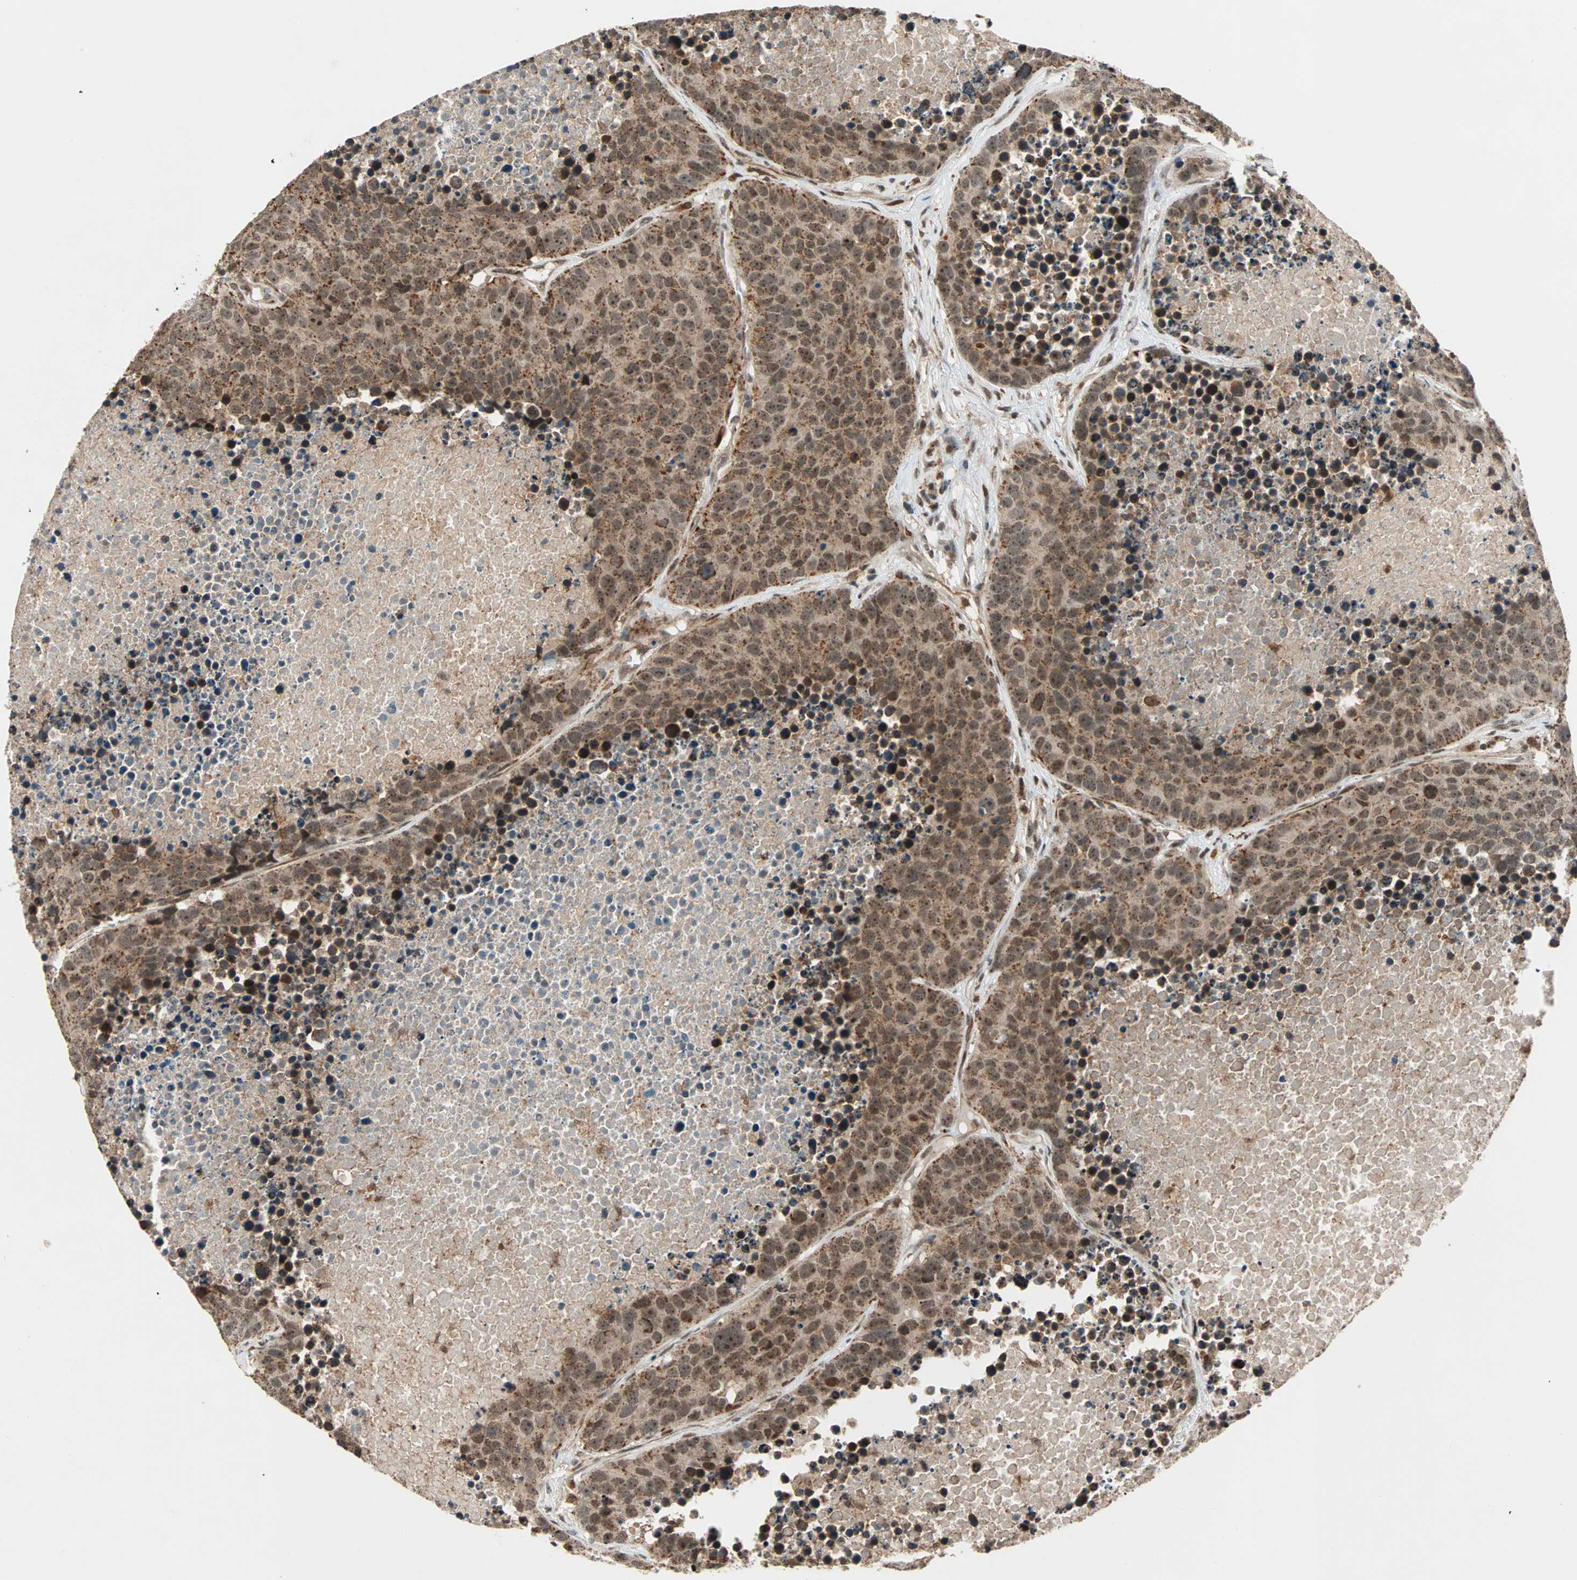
{"staining": {"intensity": "strong", "quantity": ">75%", "location": "cytoplasmic/membranous,nuclear"}, "tissue": "carcinoid", "cell_type": "Tumor cells", "image_type": "cancer", "snomed": [{"axis": "morphology", "description": "Carcinoid, malignant, NOS"}, {"axis": "topography", "description": "Lung"}], "caption": "About >75% of tumor cells in human carcinoid exhibit strong cytoplasmic/membranous and nuclear protein positivity as visualized by brown immunohistochemical staining.", "gene": "ZBED9", "patient": {"sex": "male", "age": 60}}